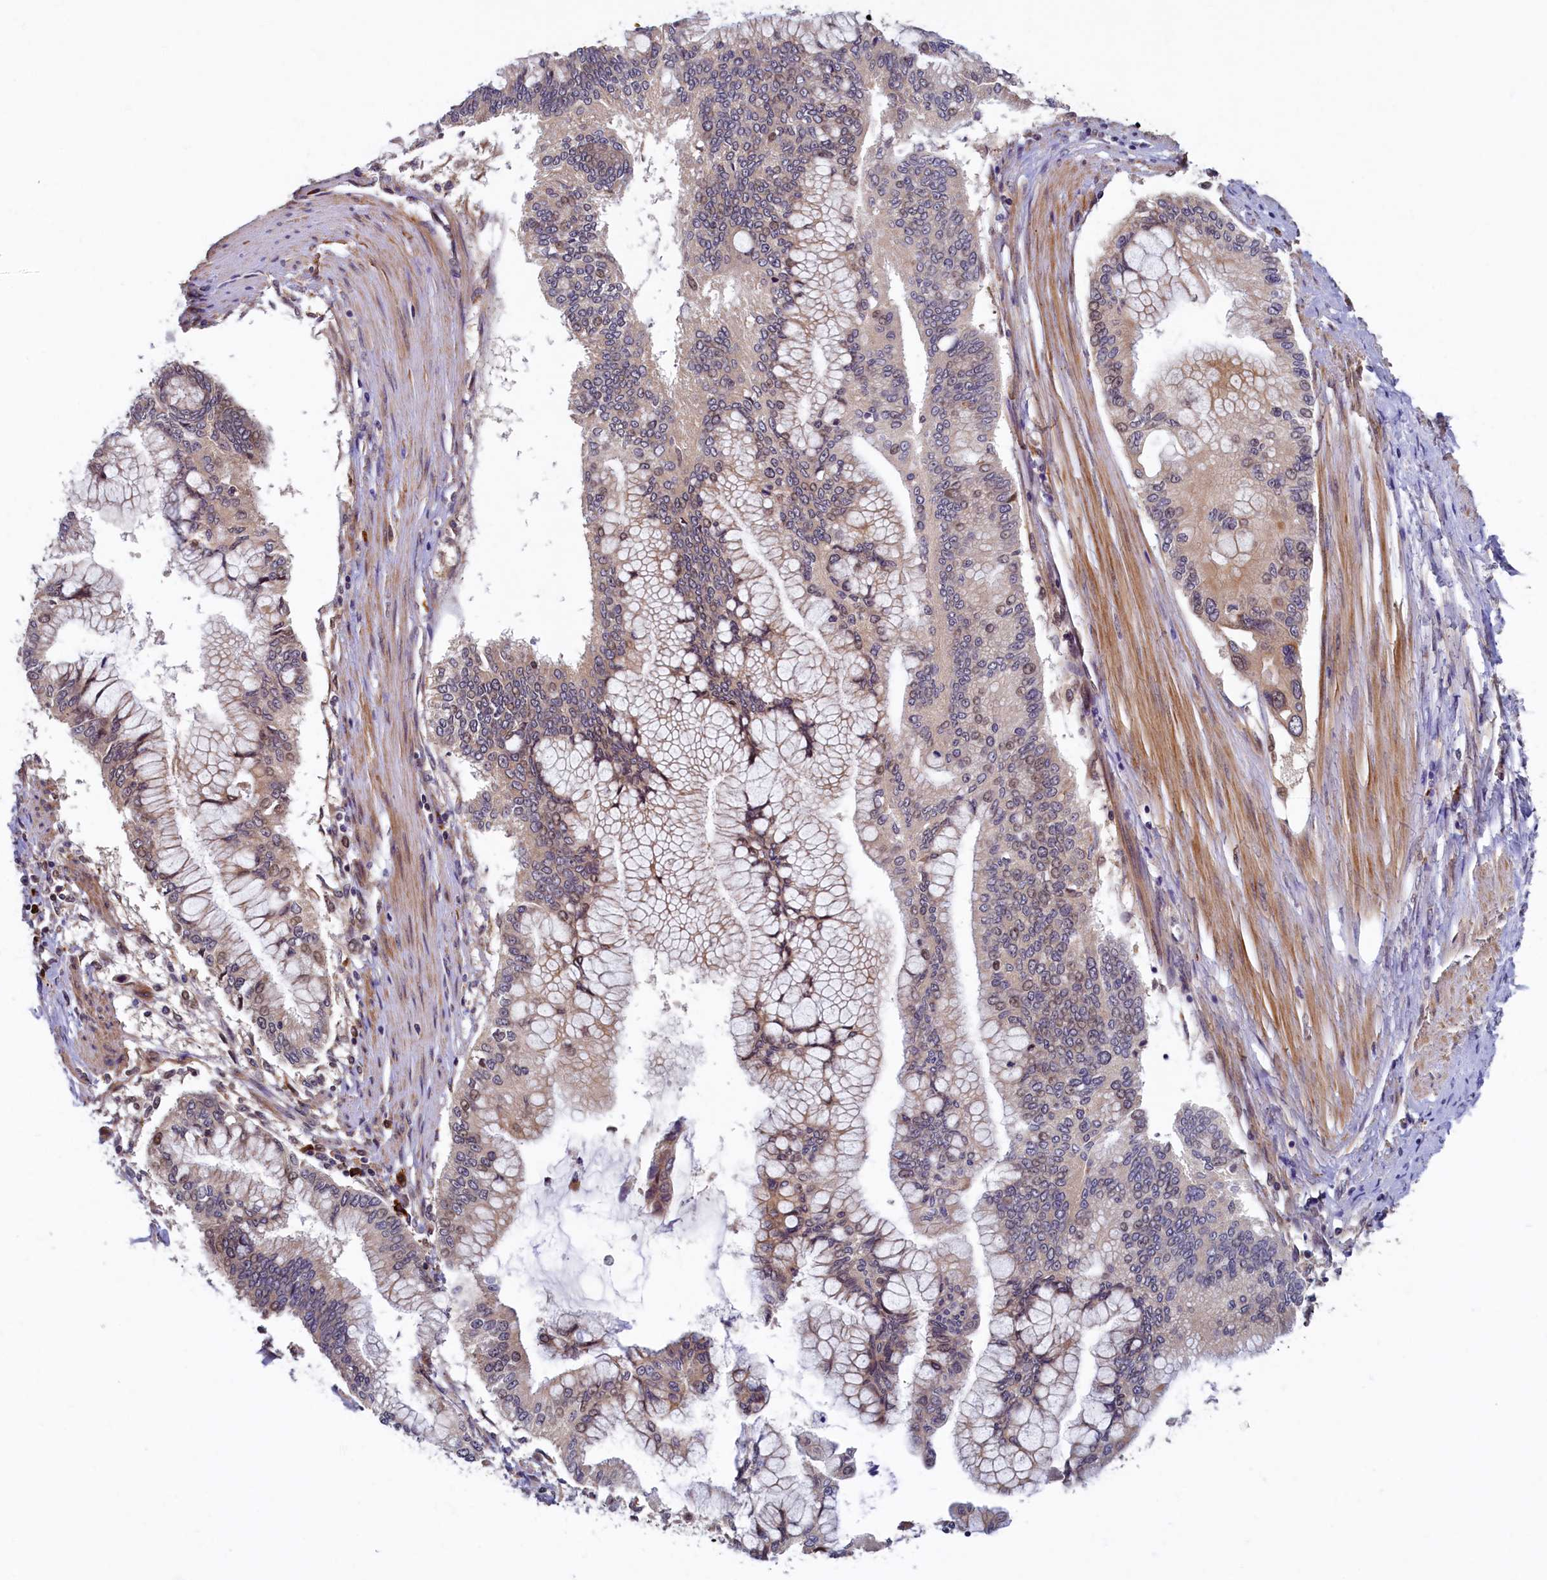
{"staining": {"intensity": "weak", "quantity": "25%-75%", "location": "cytoplasmic/membranous,nuclear"}, "tissue": "pancreatic cancer", "cell_type": "Tumor cells", "image_type": "cancer", "snomed": [{"axis": "morphology", "description": "Adenocarcinoma, NOS"}, {"axis": "topography", "description": "Pancreas"}], "caption": "Pancreatic cancer was stained to show a protein in brown. There is low levels of weak cytoplasmic/membranous and nuclear staining in approximately 25%-75% of tumor cells. The staining was performed using DAB (3,3'-diaminobenzidine) to visualize the protein expression in brown, while the nuclei were stained in blue with hematoxylin (Magnification: 20x).", "gene": "SLC16A14", "patient": {"sex": "male", "age": 46}}